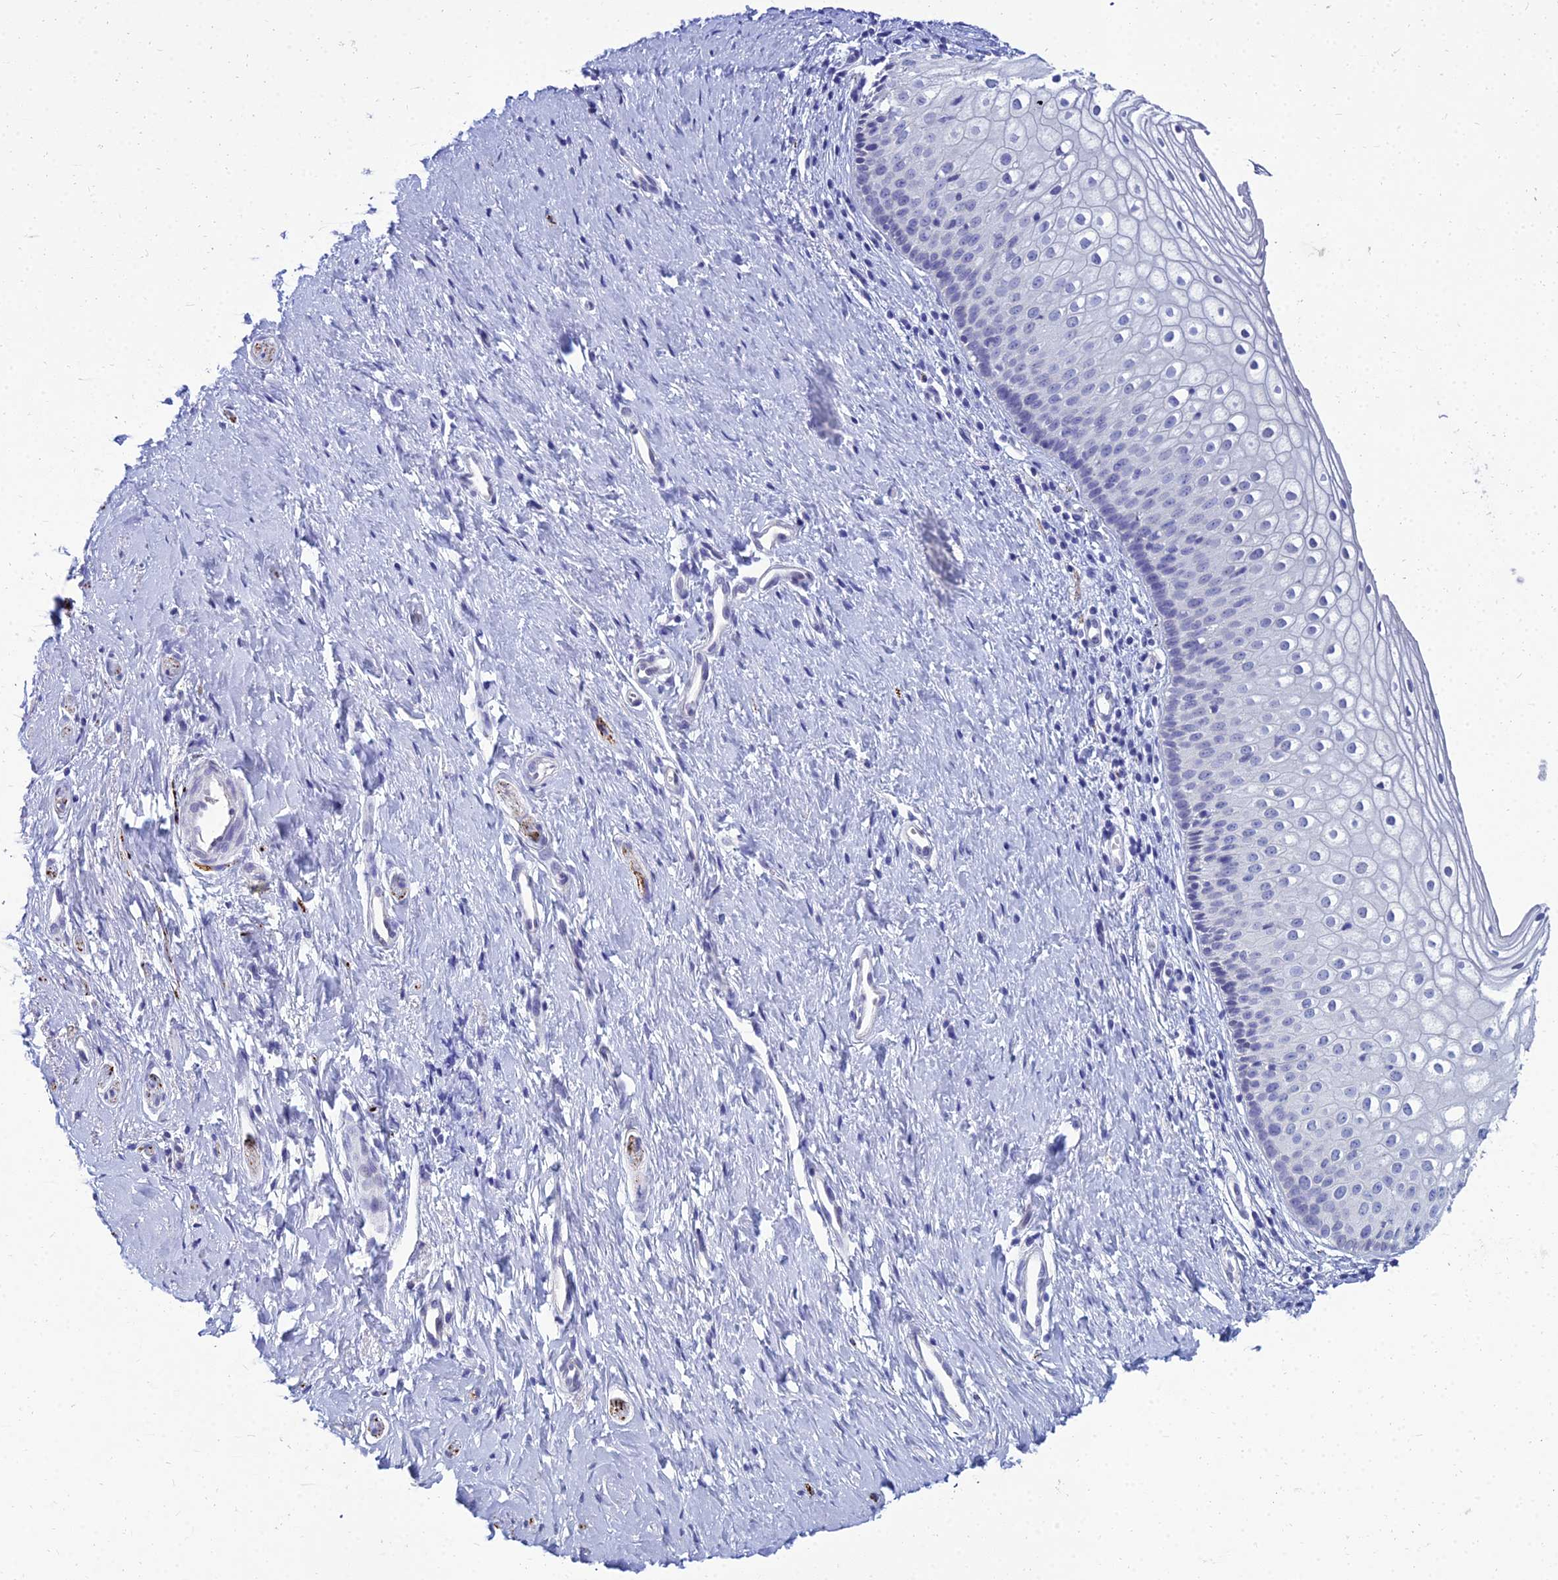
{"staining": {"intensity": "negative", "quantity": "none", "location": "none"}, "tissue": "vagina", "cell_type": "Squamous epithelial cells", "image_type": "normal", "snomed": [{"axis": "morphology", "description": "Normal tissue, NOS"}, {"axis": "topography", "description": "Vagina"}], "caption": "An immunohistochemistry image of benign vagina is shown. There is no staining in squamous epithelial cells of vagina. (Stains: DAB (3,3'-diaminobenzidine) IHC with hematoxylin counter stain, Microscopy: brightfield microscopy at high magnification).", "gene": "NPY", "patient": {"sex": "female", "age": 60}}